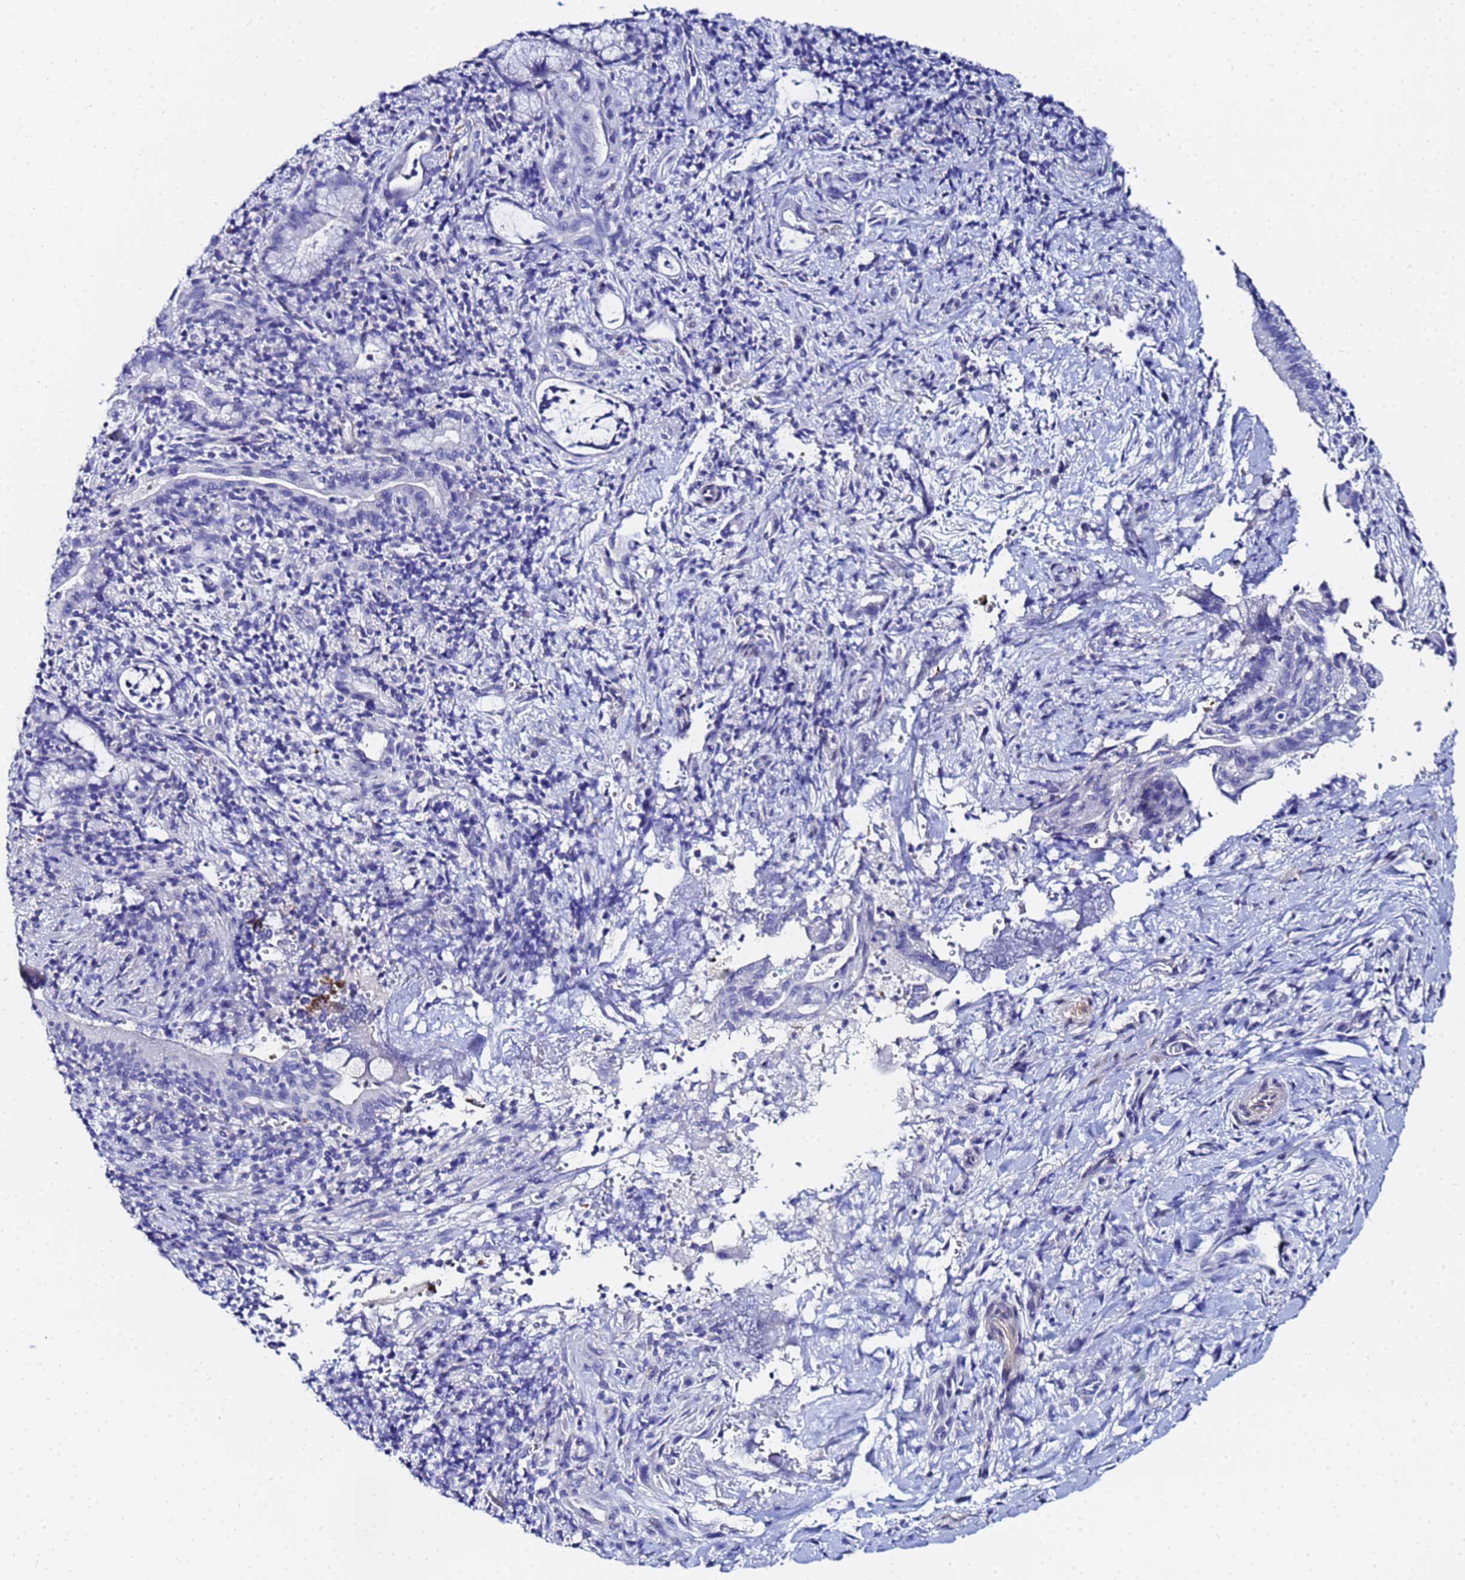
{"staining": {"intensity": "negative", "quantity": "none", "location": "none"}, "tissue": "pancreatic cancer", "cell_type": "Tumor cells", "image_type": "cancer", "snomed": [{"axis": "morphology", "description": "Normal tissue, NOS"}, {"axis": "morphology", "description": "Adenocarcinoma, NOS"}, {"axis": "topography", "description": "Pancreas"}], "caption": "Immunohistochemical staining of human adenocarcinoma (pancreatic) displays no significant staining in tumor cells. (DAB (3,3'-diaminobenzidine) immunohistochemistry (IHC), high magnification).", "gene": "ZNF26", "patient": {"sex": "female", "age": 55}}